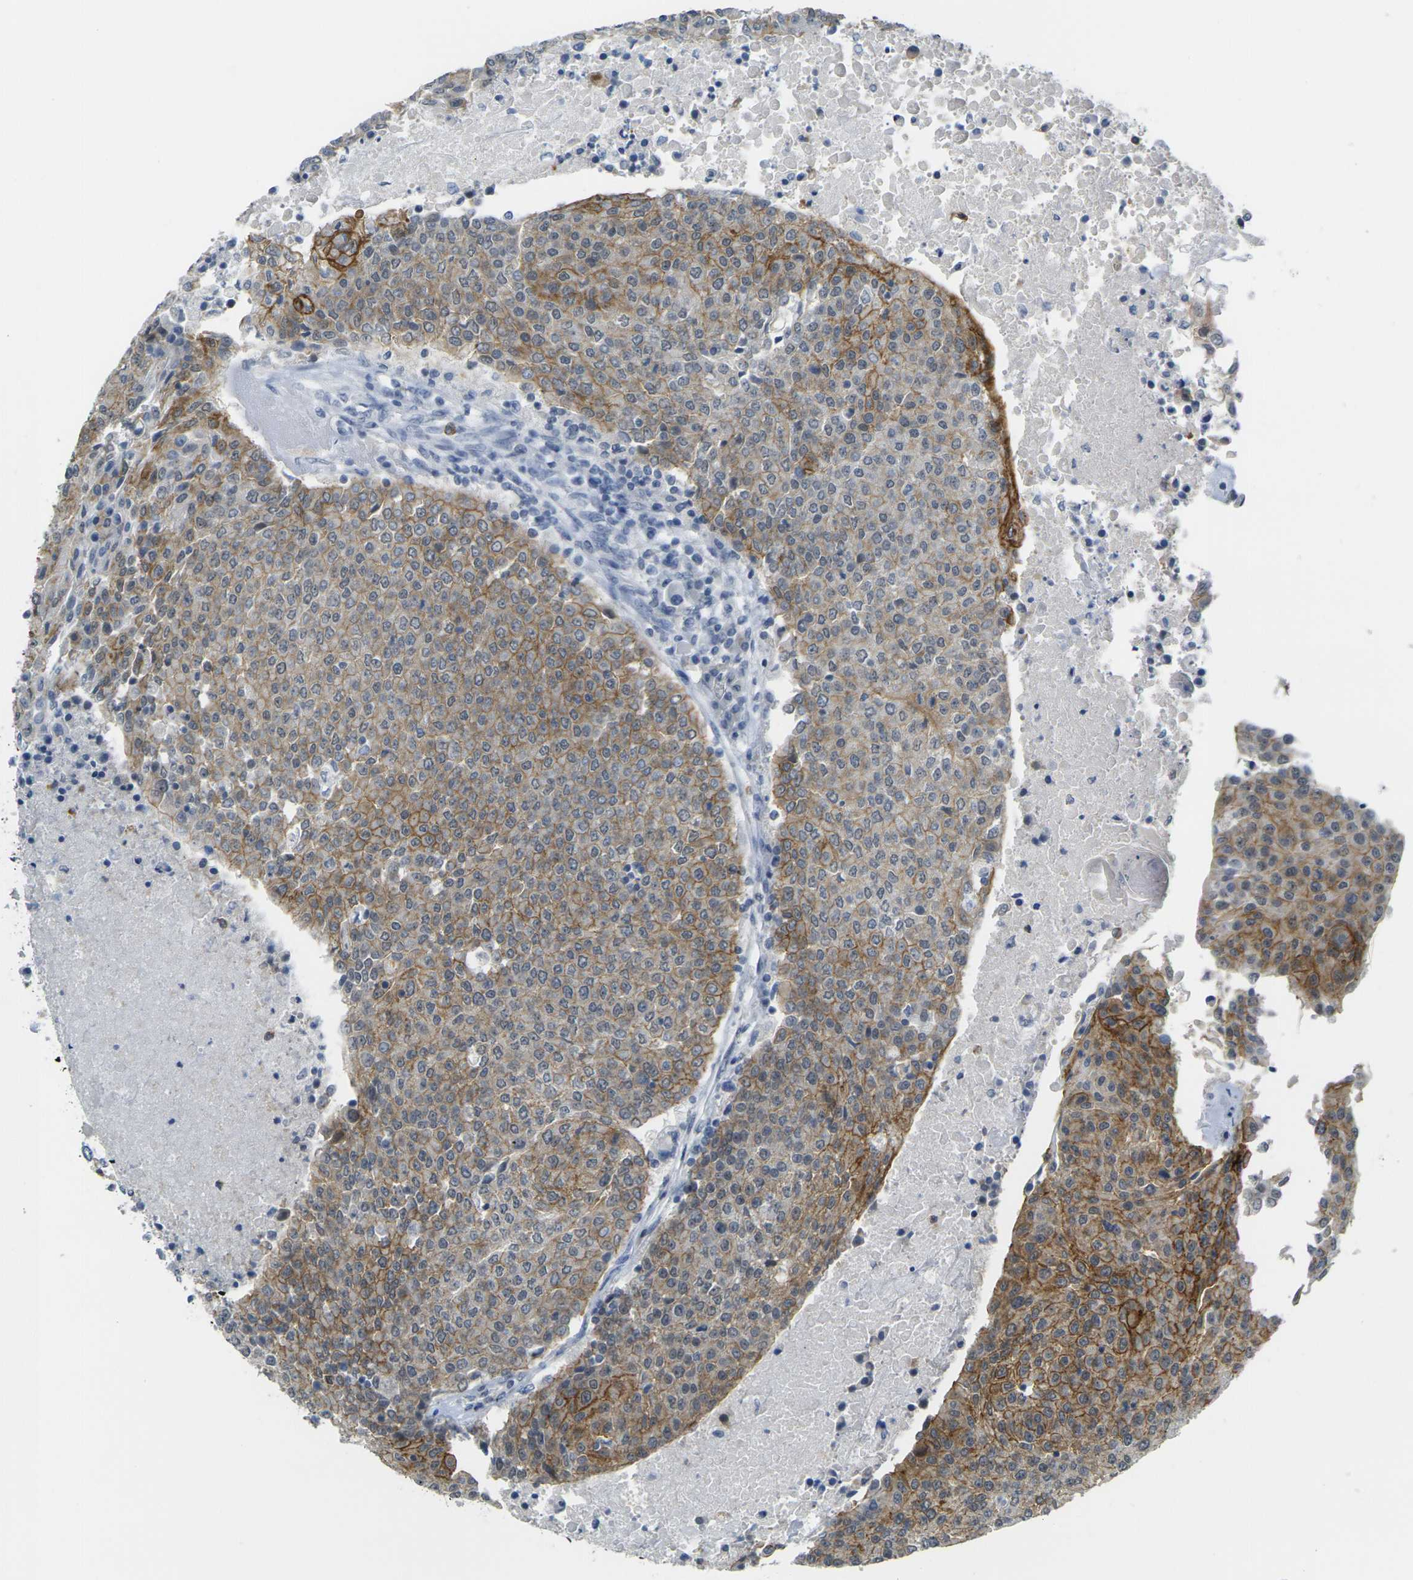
{"staining": {"intensity": "strong", "quantity": ">75%", "location": "cytoplasmic/membranous"}, "tissue": "urothelial cancer", "cell_type": "Tumor cells", "image_type": "cancer", "snomed": [{"axis": "morphology", "description": "Urothelial carcinoma, High grade"}, {"axis": "topography", "description": "Urinary bladder"}], "caption": "Immunohistochemical staining of human urothelial carcinoma (high-grade) shows strong cytoplasmic/membranous protein positivity in about >75% of tumor cells. The protein of interest is stained brown, and the nuclei are stained in blue (DAB IHC with brightfield microscopy, high magnification).", "gene": "SPTBN2", "patient": {"sex": "female", "age": 85}}